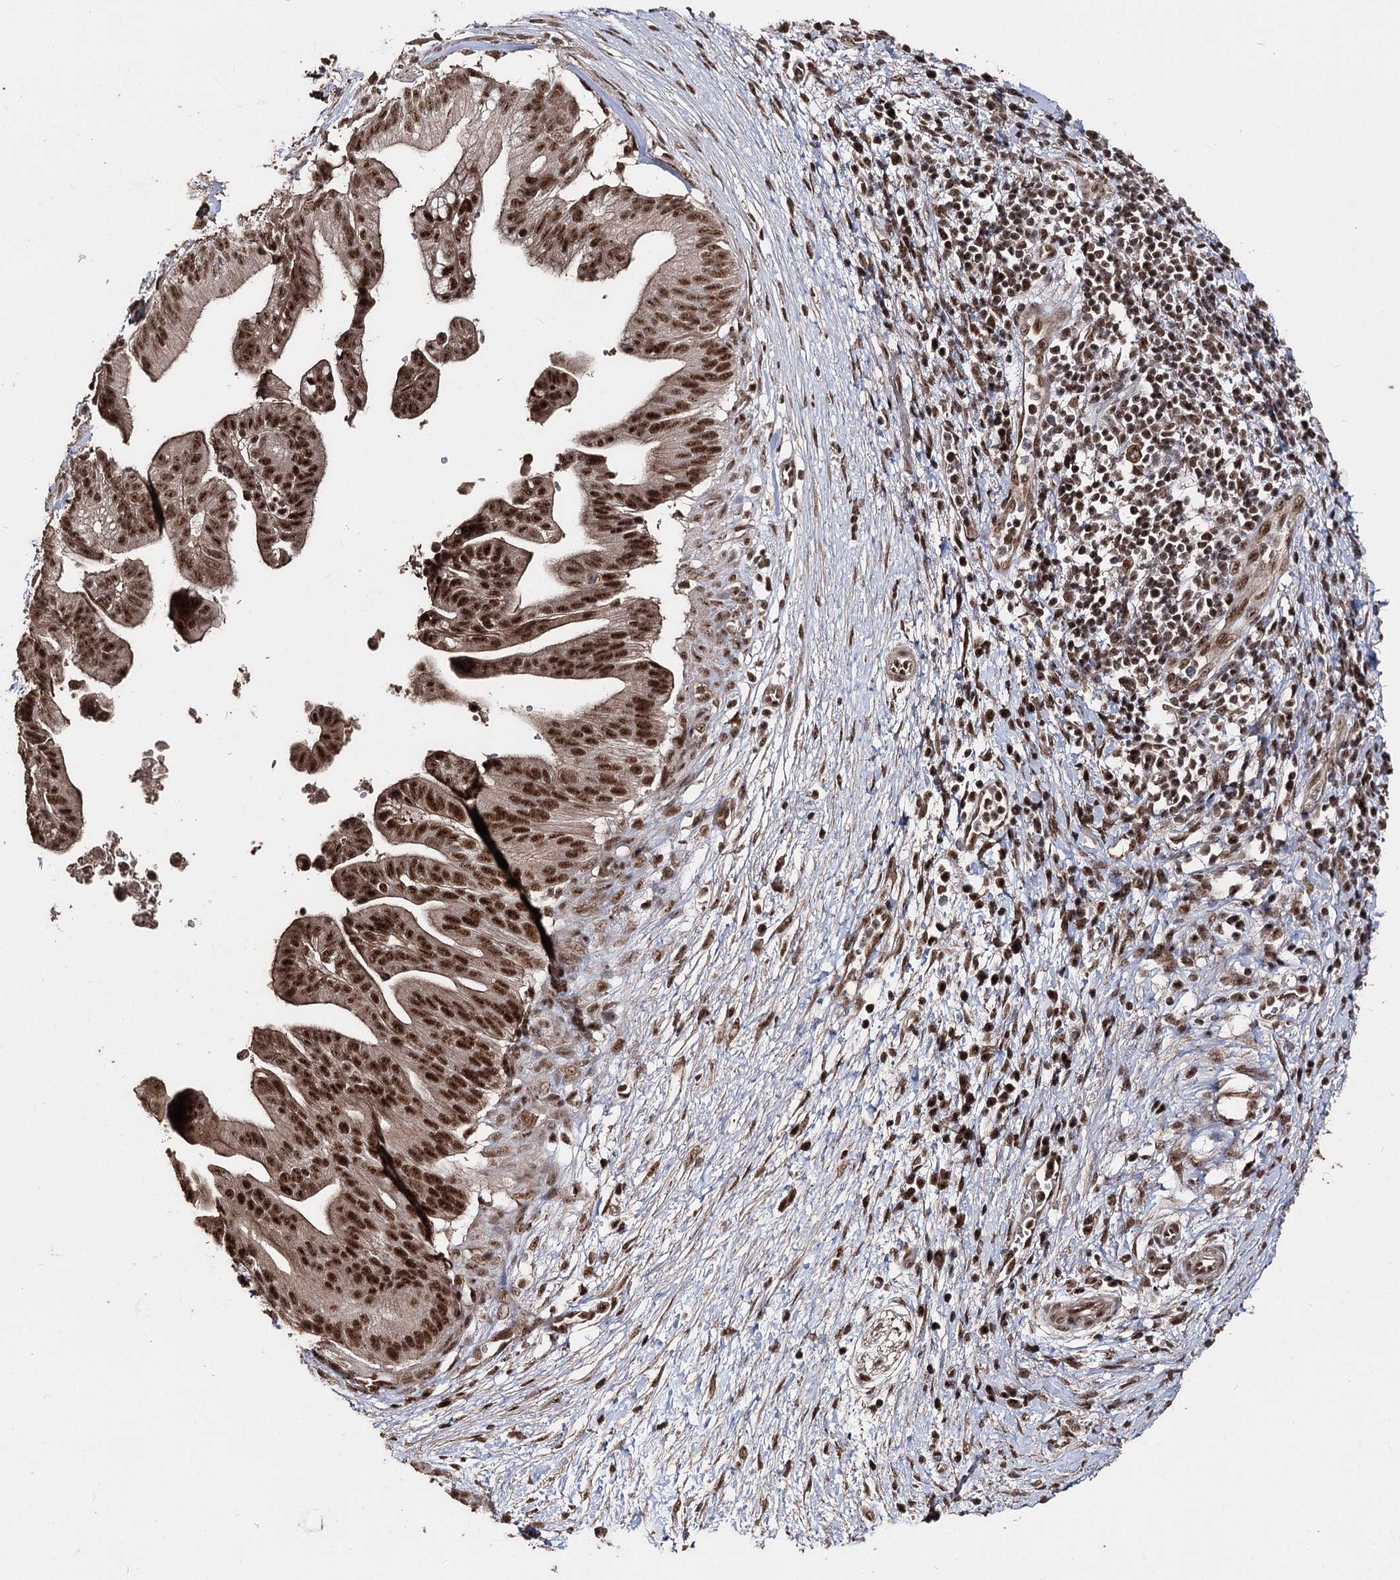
{"staining": {"intensity": "strong", "quantity": ">75%", "location": "nuclear"}, "tissue": "pancreatic cancer", "cell_type": "Tumor cells", "image_type": "cancer", "snomed": [{"axis": "morphology", "description": "Adenocarcinoma, NOS"}, {"axis": "topography", "description": "Pancreas"}], "caption": "Immunohistochemical staining of human adenocarcinoma (pancreatic) displays high levels of strong nuclear expression in about >75% of tumor cells.", "gene": "U2SURP", "patient": {"sex": "male", "age": 68}}